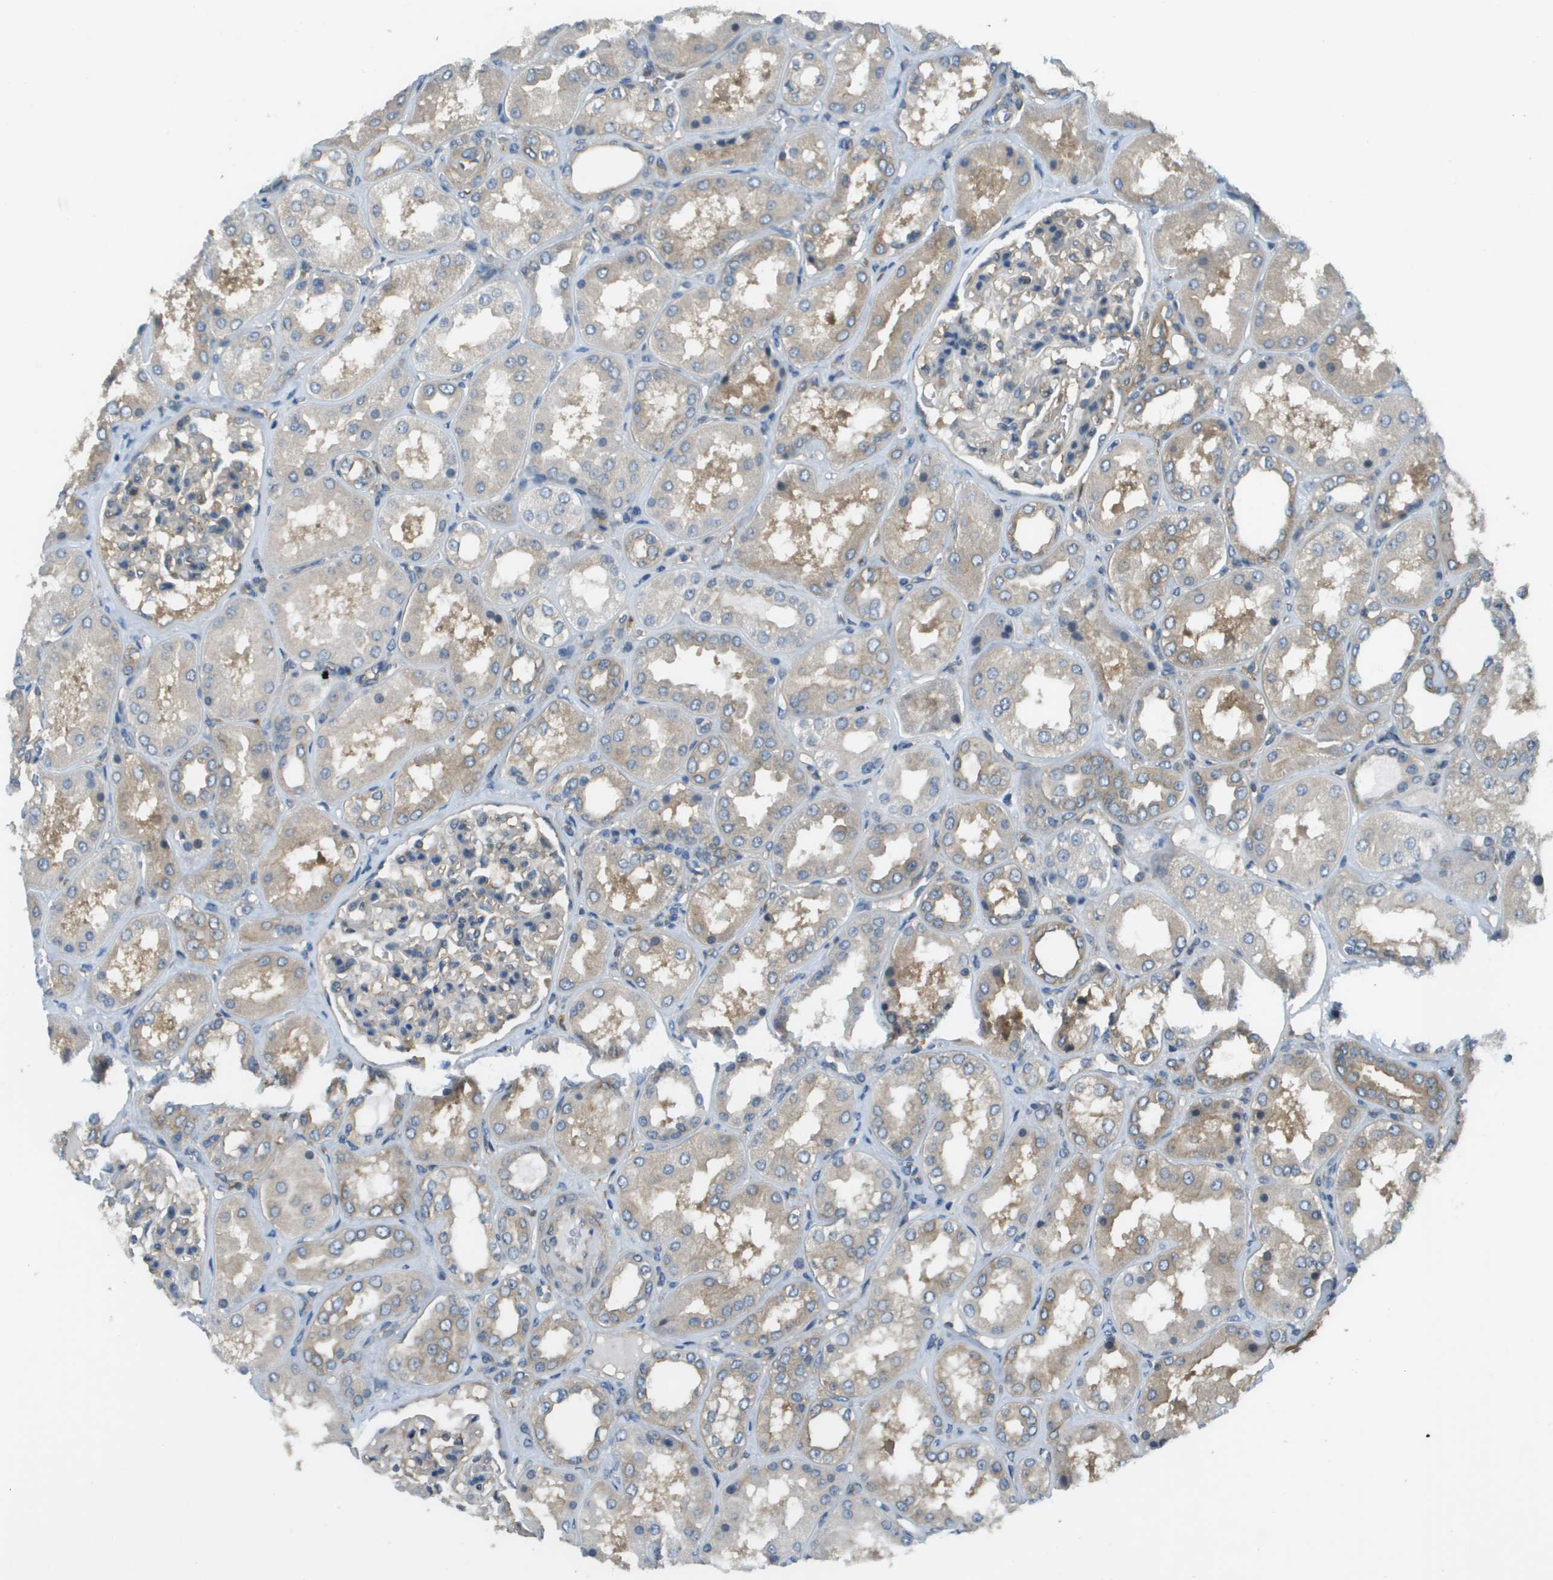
{"staining": {"intensity": "weak", "quantity": ">75%", "location": "cytoplasmic/membranous"}, "tissue": "kidney", "cell_type": "Cells in glomeruli", "image_type": "normal", "snomed": [{"axis": "morphology", "description": "Normal tissue, NOS"}, {"axis": "topography", "description": "Kidney"}], "caption": "This photomicrograph displays benign kidney stained with immunohistochemistry to label a protein in brown. The cytoplasmic/membranous of cells in glomeruli show weak positivity for the protein. Nuclei are counter-stained blue.", "gene": "CORO1B", "patient": {"sex": "female", "age": 56}}